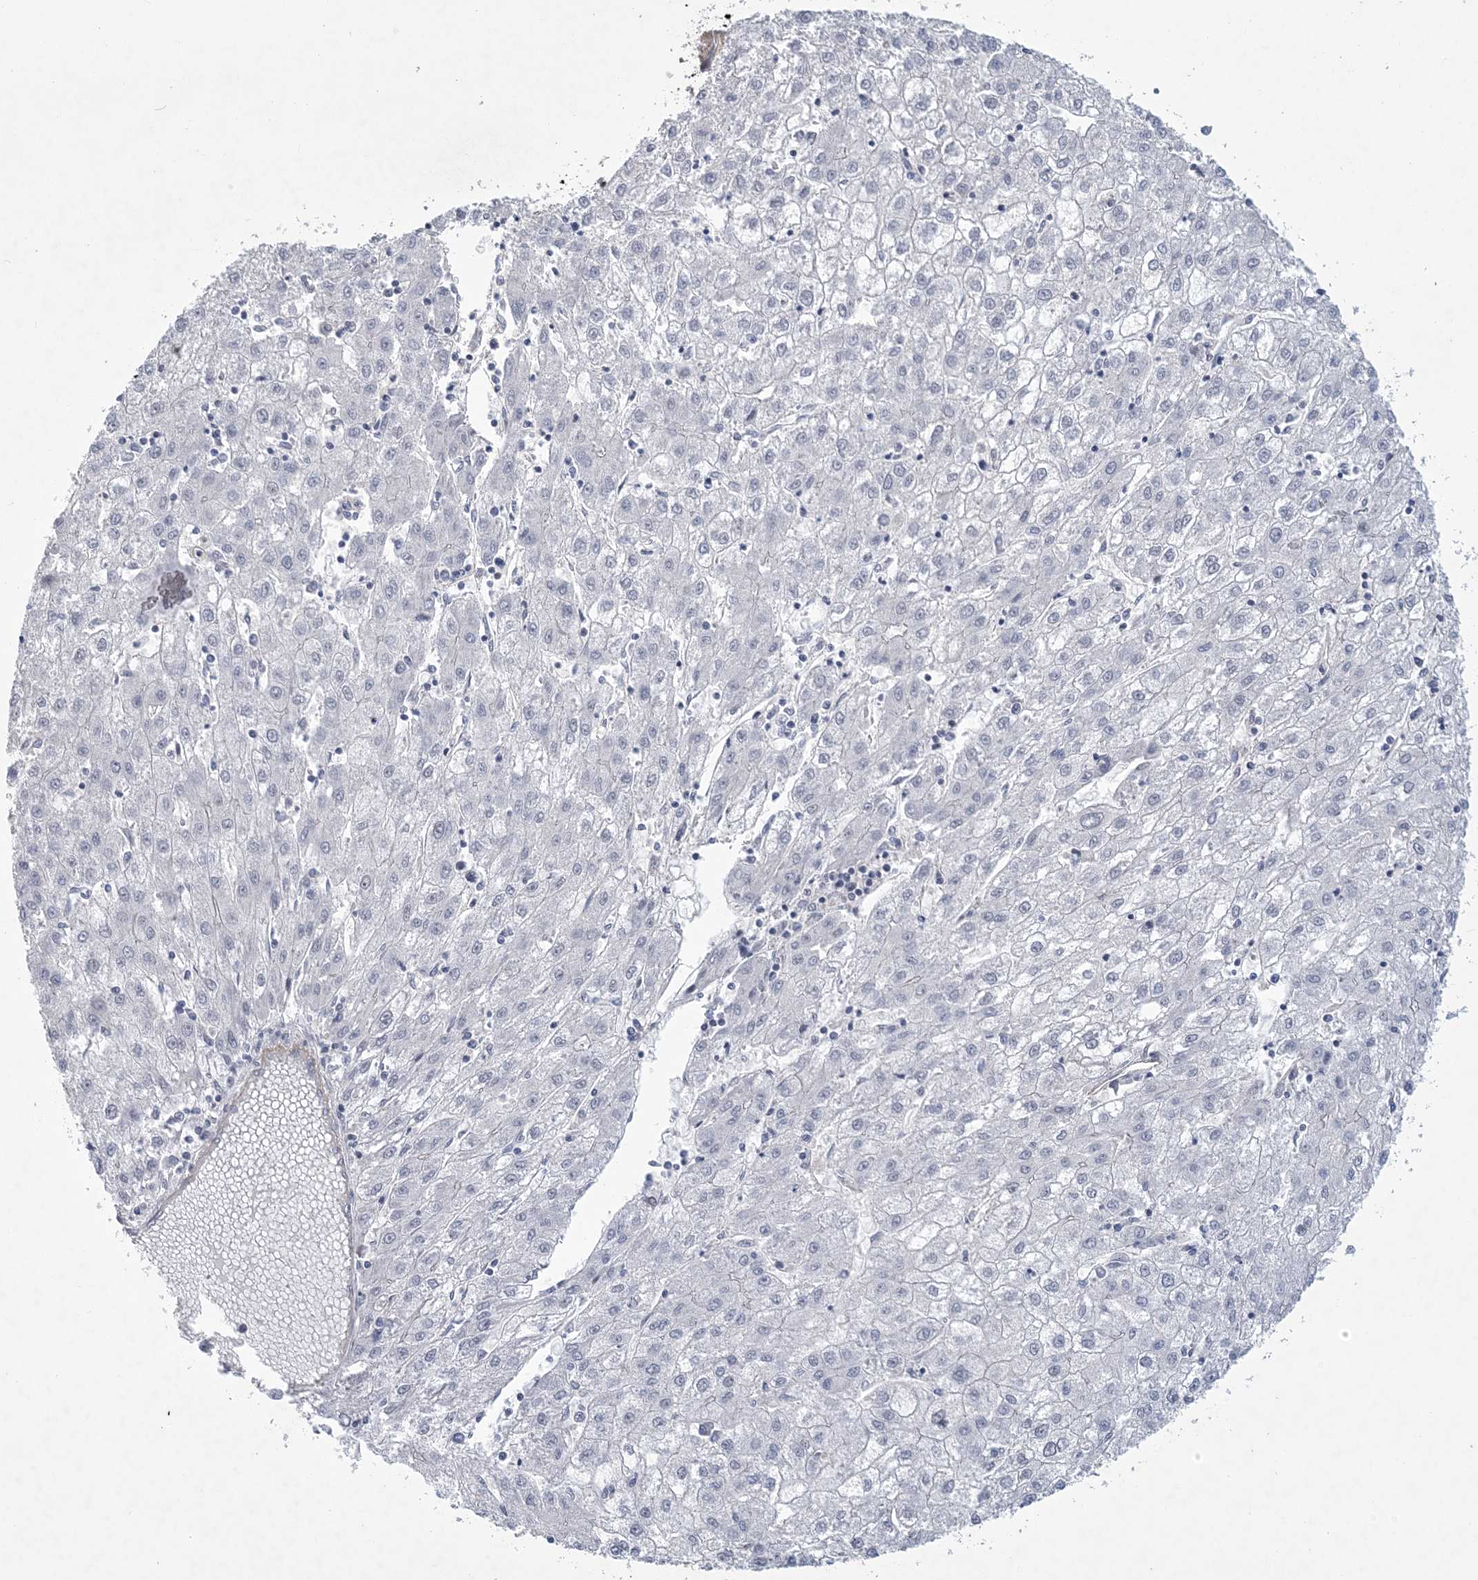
{"staining": {"intensity": "negative", "quantity": "none", "location": "none"}, "tissue": "liver cancer", "cell_type": "Tumor cells", "image_type": "cancer", "snomed": [{"axis": "morphology", "description": "Carcinoma, Hepatocellular, NOS"}, {"axis": "topography", "description": "Liver"}], "caption": "Tumor cells show no significant protein positivity in liver cancer (hepatocellular carcinoma).", "gene": "HOMEZ", "patient": {"sex": "male", "age": 72}}